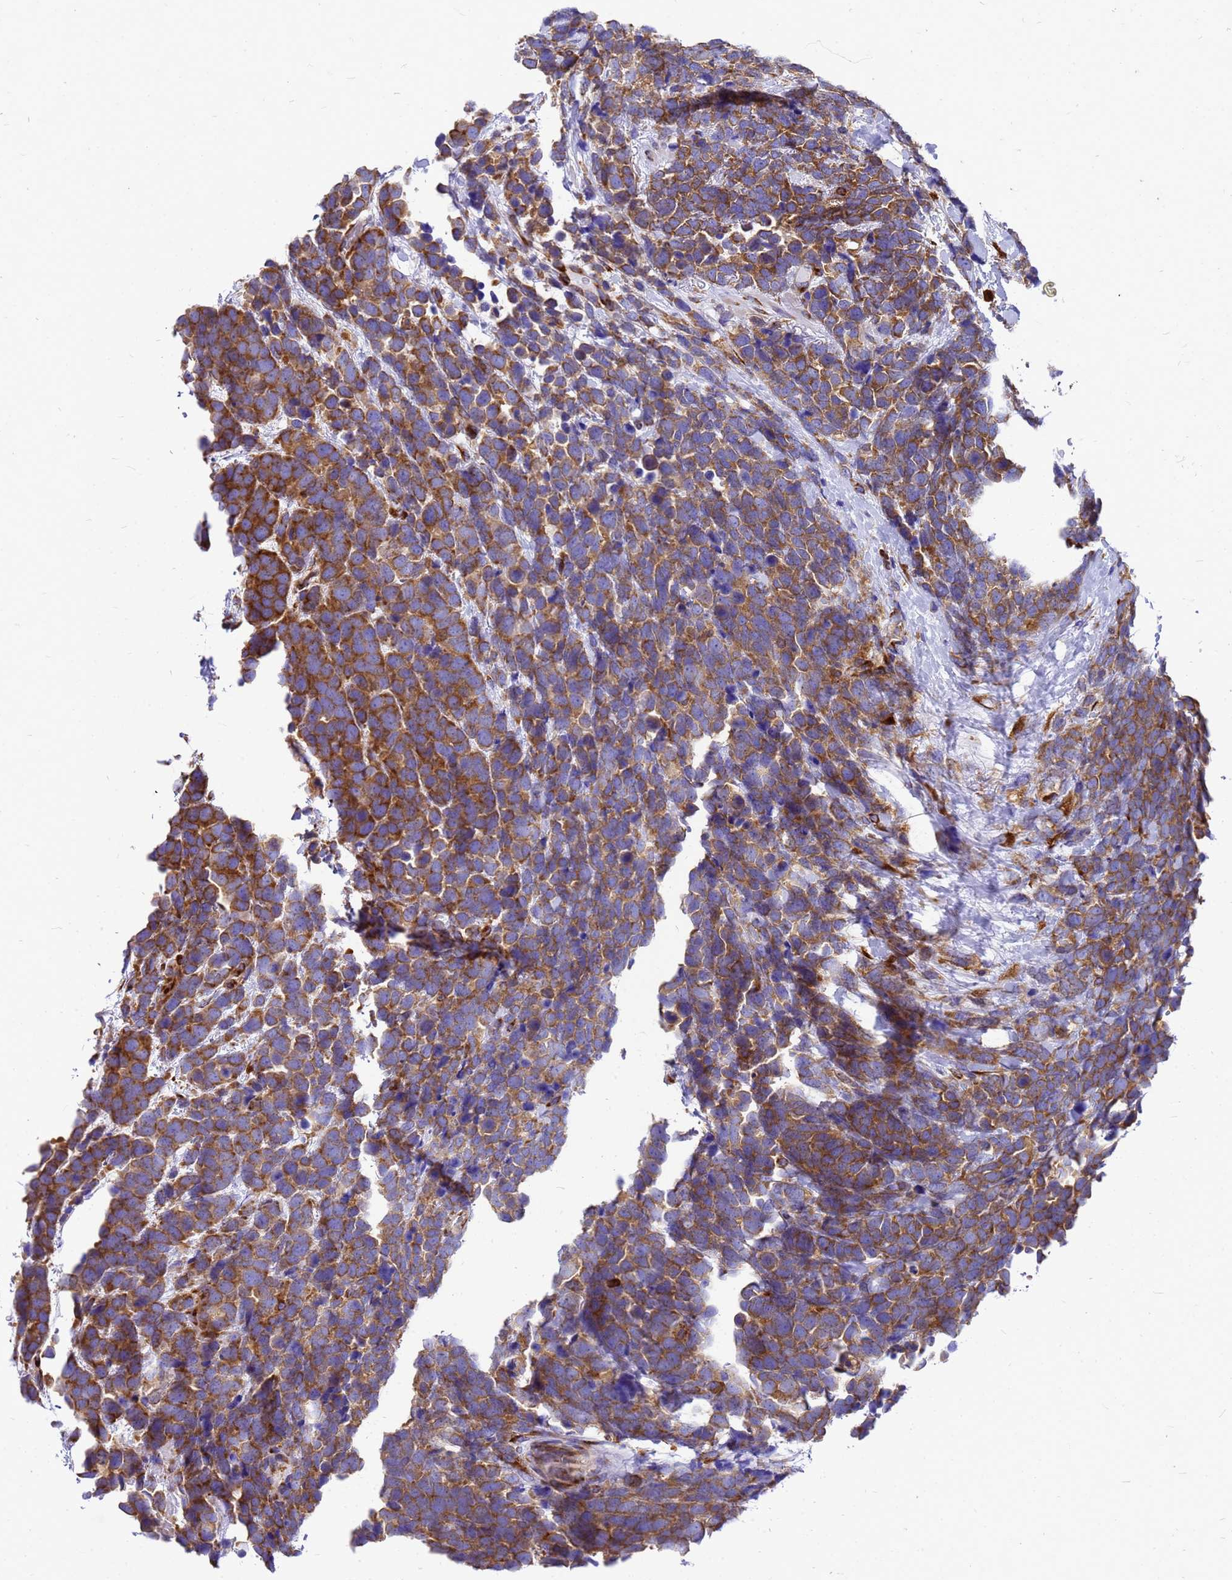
{"staining": {"intensity": "strong", "quantity": ">75%", "location": "cytoplasmic/membranous"}, "tissue": "urothelial cancer", "cell_type": "Tumor cells", "image_type": "cancer", "snomed": [{"axis": "morphology", "description": "Urothelial carcinoma, High grade"}, {"axis": "topography", "description": "Urinary bladder"}], "caption": "IHC photomicrograph of neoplastic tissue: high-grade urothelial carcinoma stained using immunohistochemistry (IHC) displays high levels of strong protein expression localized specifically in the cytoplasmic/membranous of tumor cells, appearing as a cytoplasmic/membranous brown color.", "gene": "EEF1D", "patient": {"sex": "female", "age": 82}}